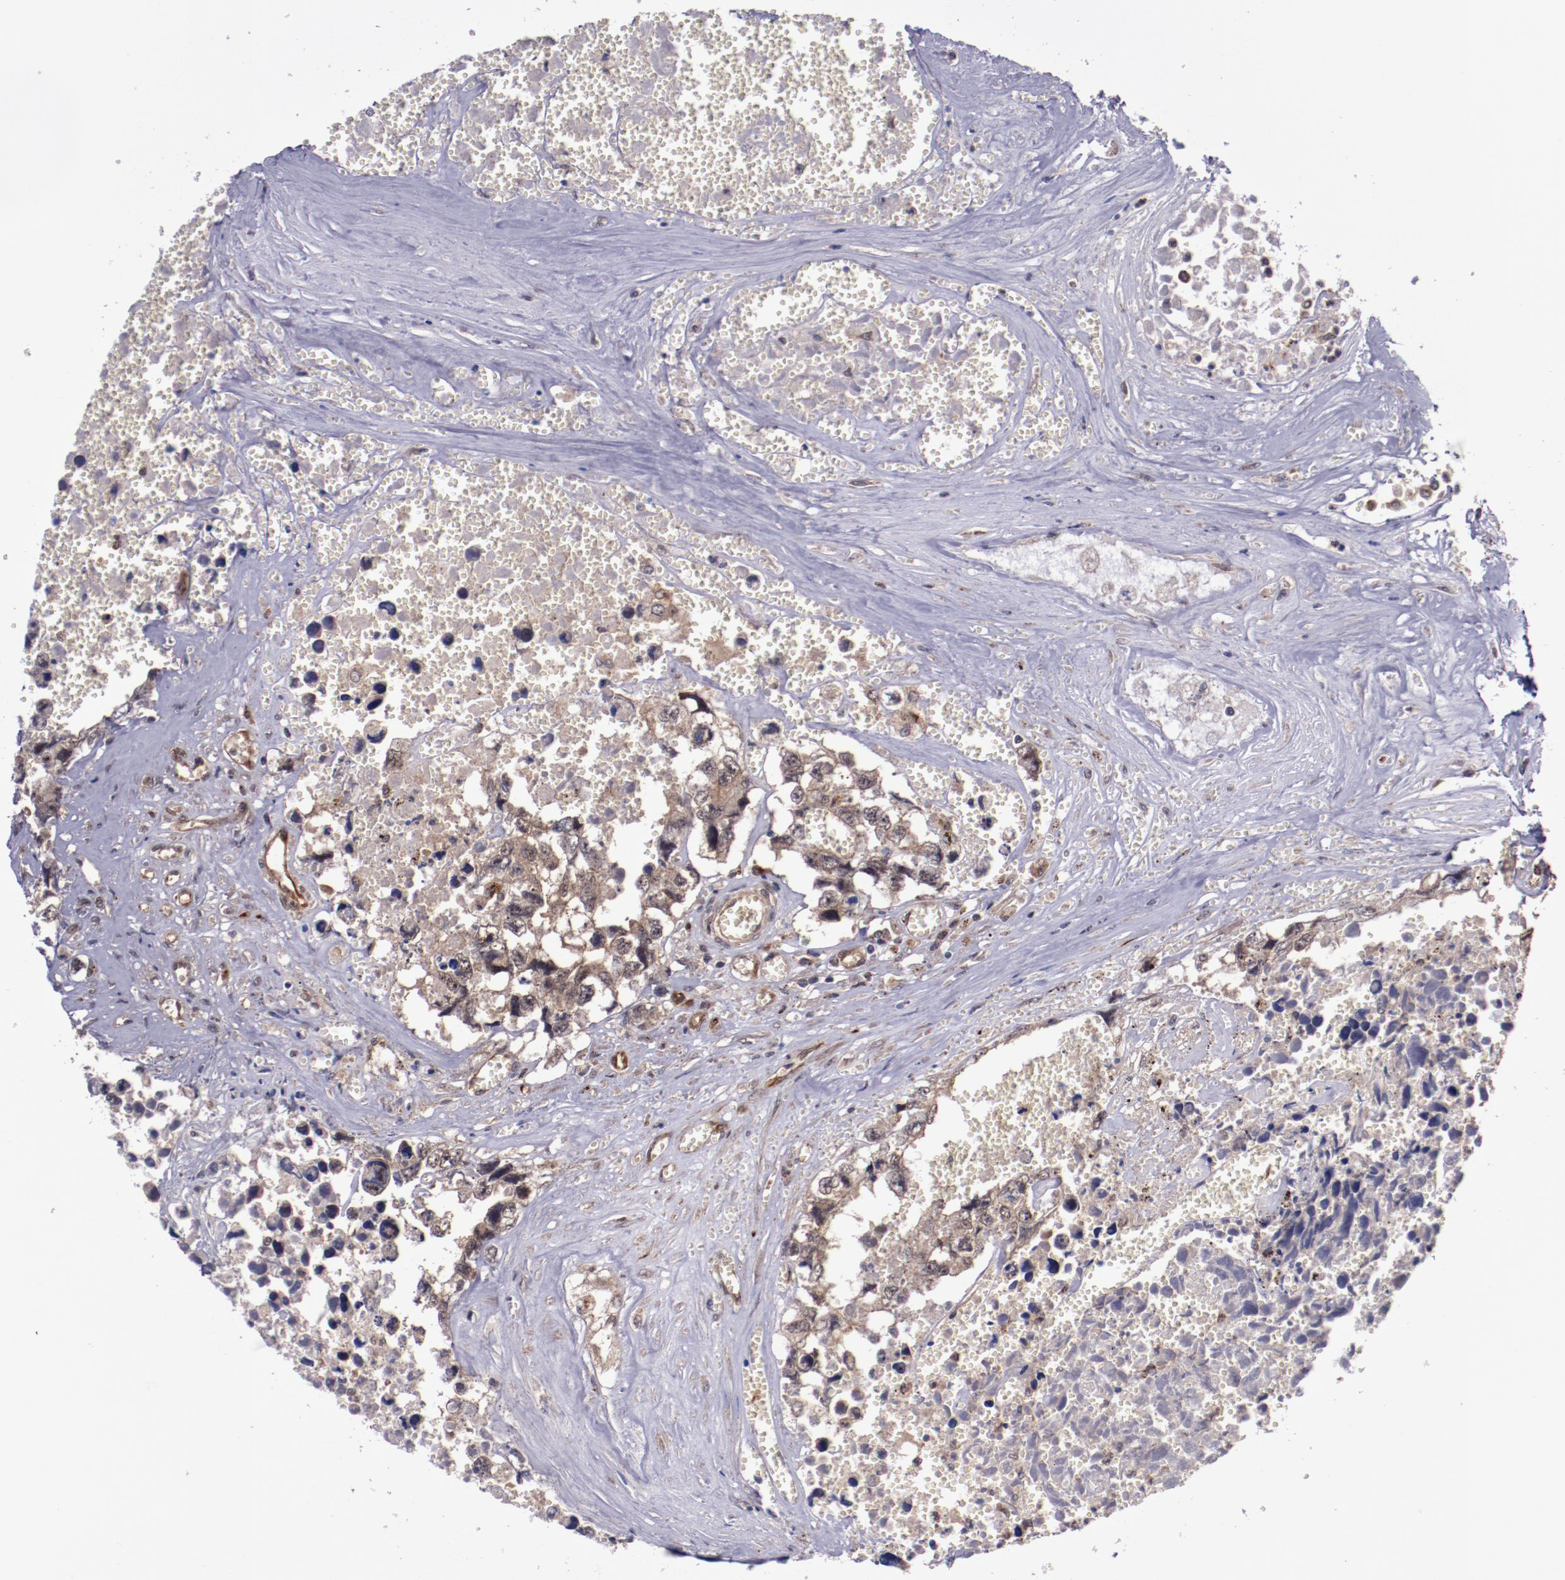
{"staining": {"intensity": "moderate", "quantity": ">75%", "location": "cytoplasmic/membranous,nuclear"}, "tissue": "testis cancer", "cell_type": "Tumor cells", "image_type": "cancer", "snomed": [{"axis": "morphology", "description": "Carcinoma, Embryonal, NOS"}, {"axis": "topography", "description": "Testis"}], "caption": "Protein staining of testis cancer tissue reveals moderate cytoplasmic/membranous and nuclear expression in approximately >75% of tumor cells.", "gene": "FTSJ1", "patient": {"sex": "male", "age": 31}}